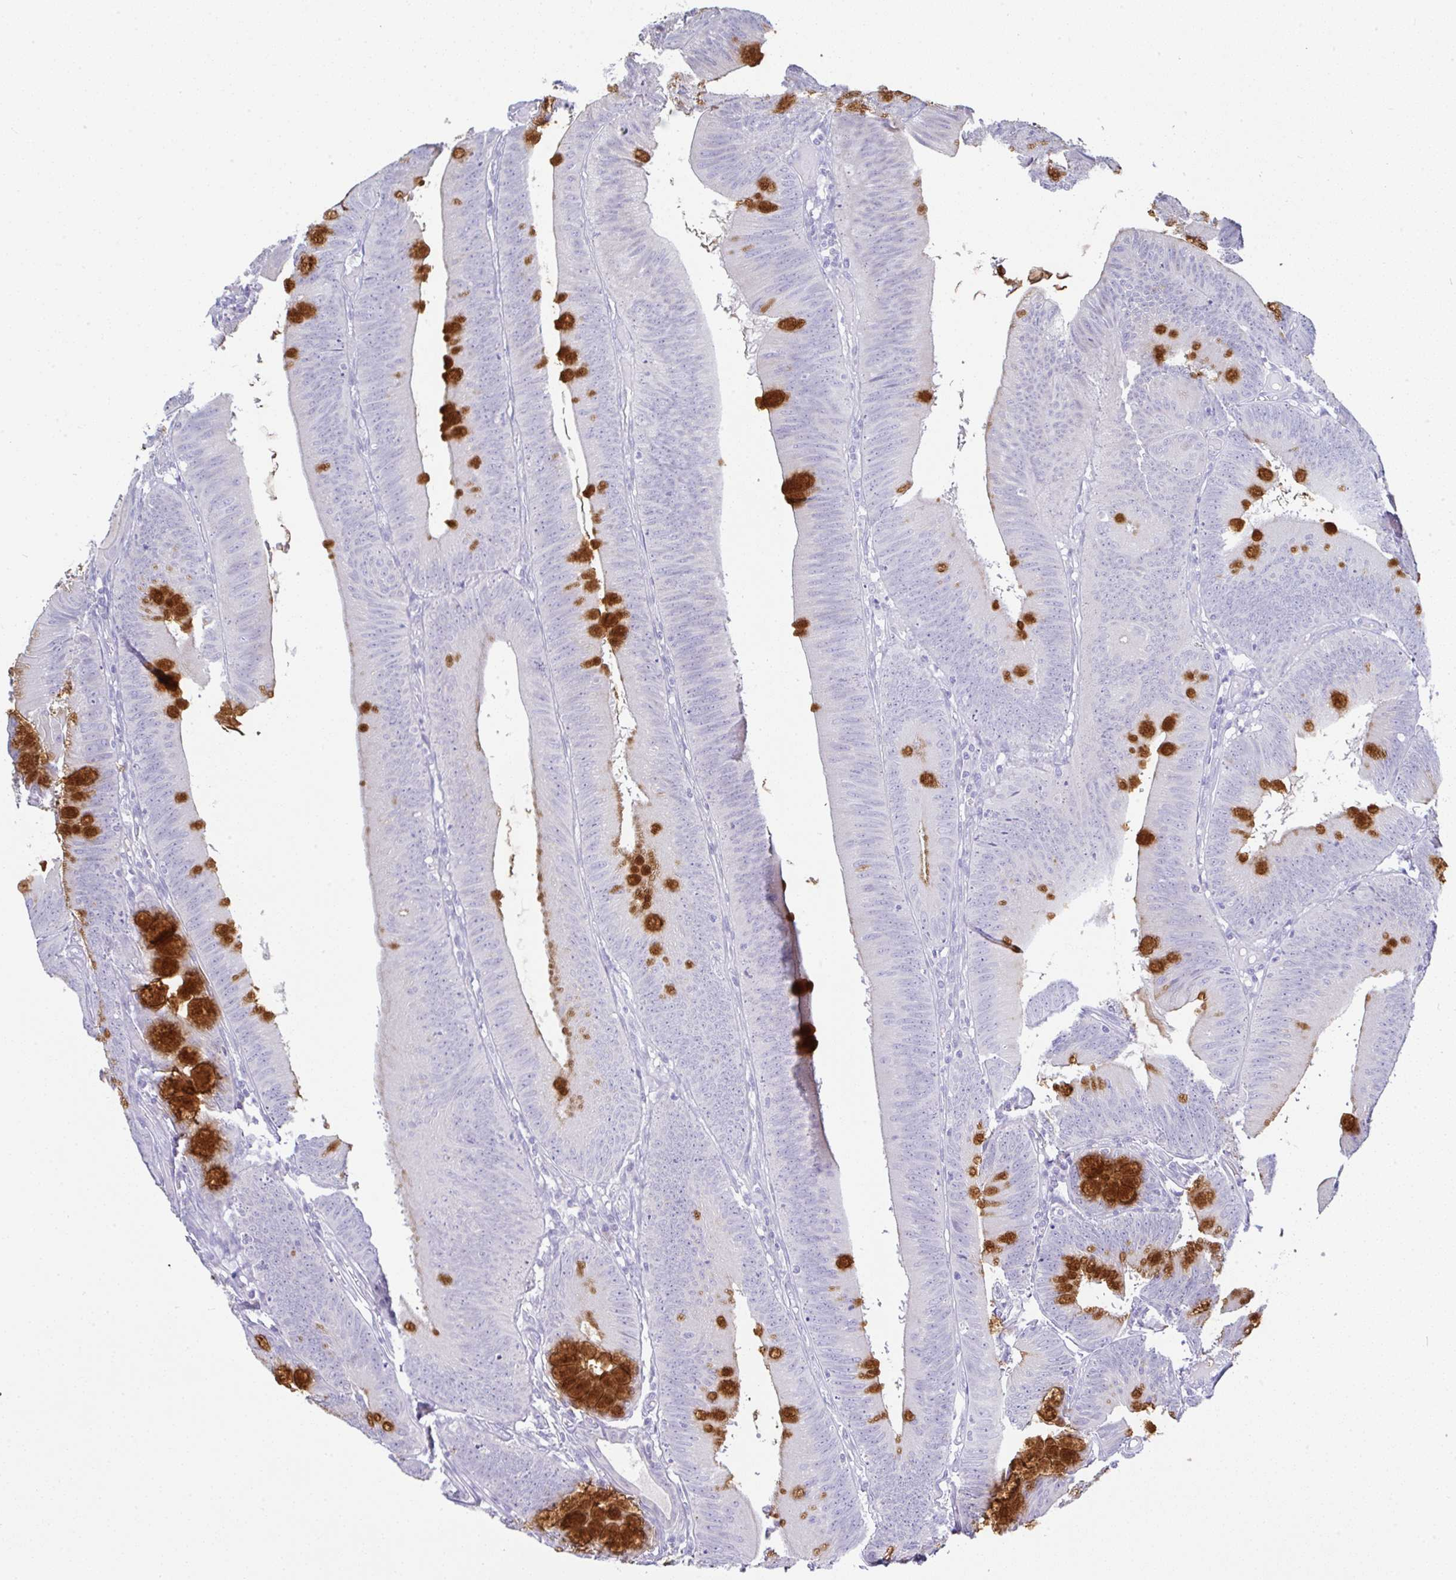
{"staining": {"intensity": "strong", "quantity": "<25%", "location": "cytoplasmic/membranous"}, "tissue": "colorectal cancer", "cell_type": "Tumor cells", "image_type": "cancer", "snomed": [{"axis": "morphology", "description": "Adenocarcinoma, NOS"}, {"axis": "topography", "description": "Colon"}], "caption": "This image exhibits colorectal adenocarcinoma stained with IHC to label a protein in brown. The cytoplasmic/membranous of tumor cells show strong positivity for the protein. Nuclei are counter-stained blue.", "gene": "SERPINE3", "patient": {"sex": "male", "age": 84}}